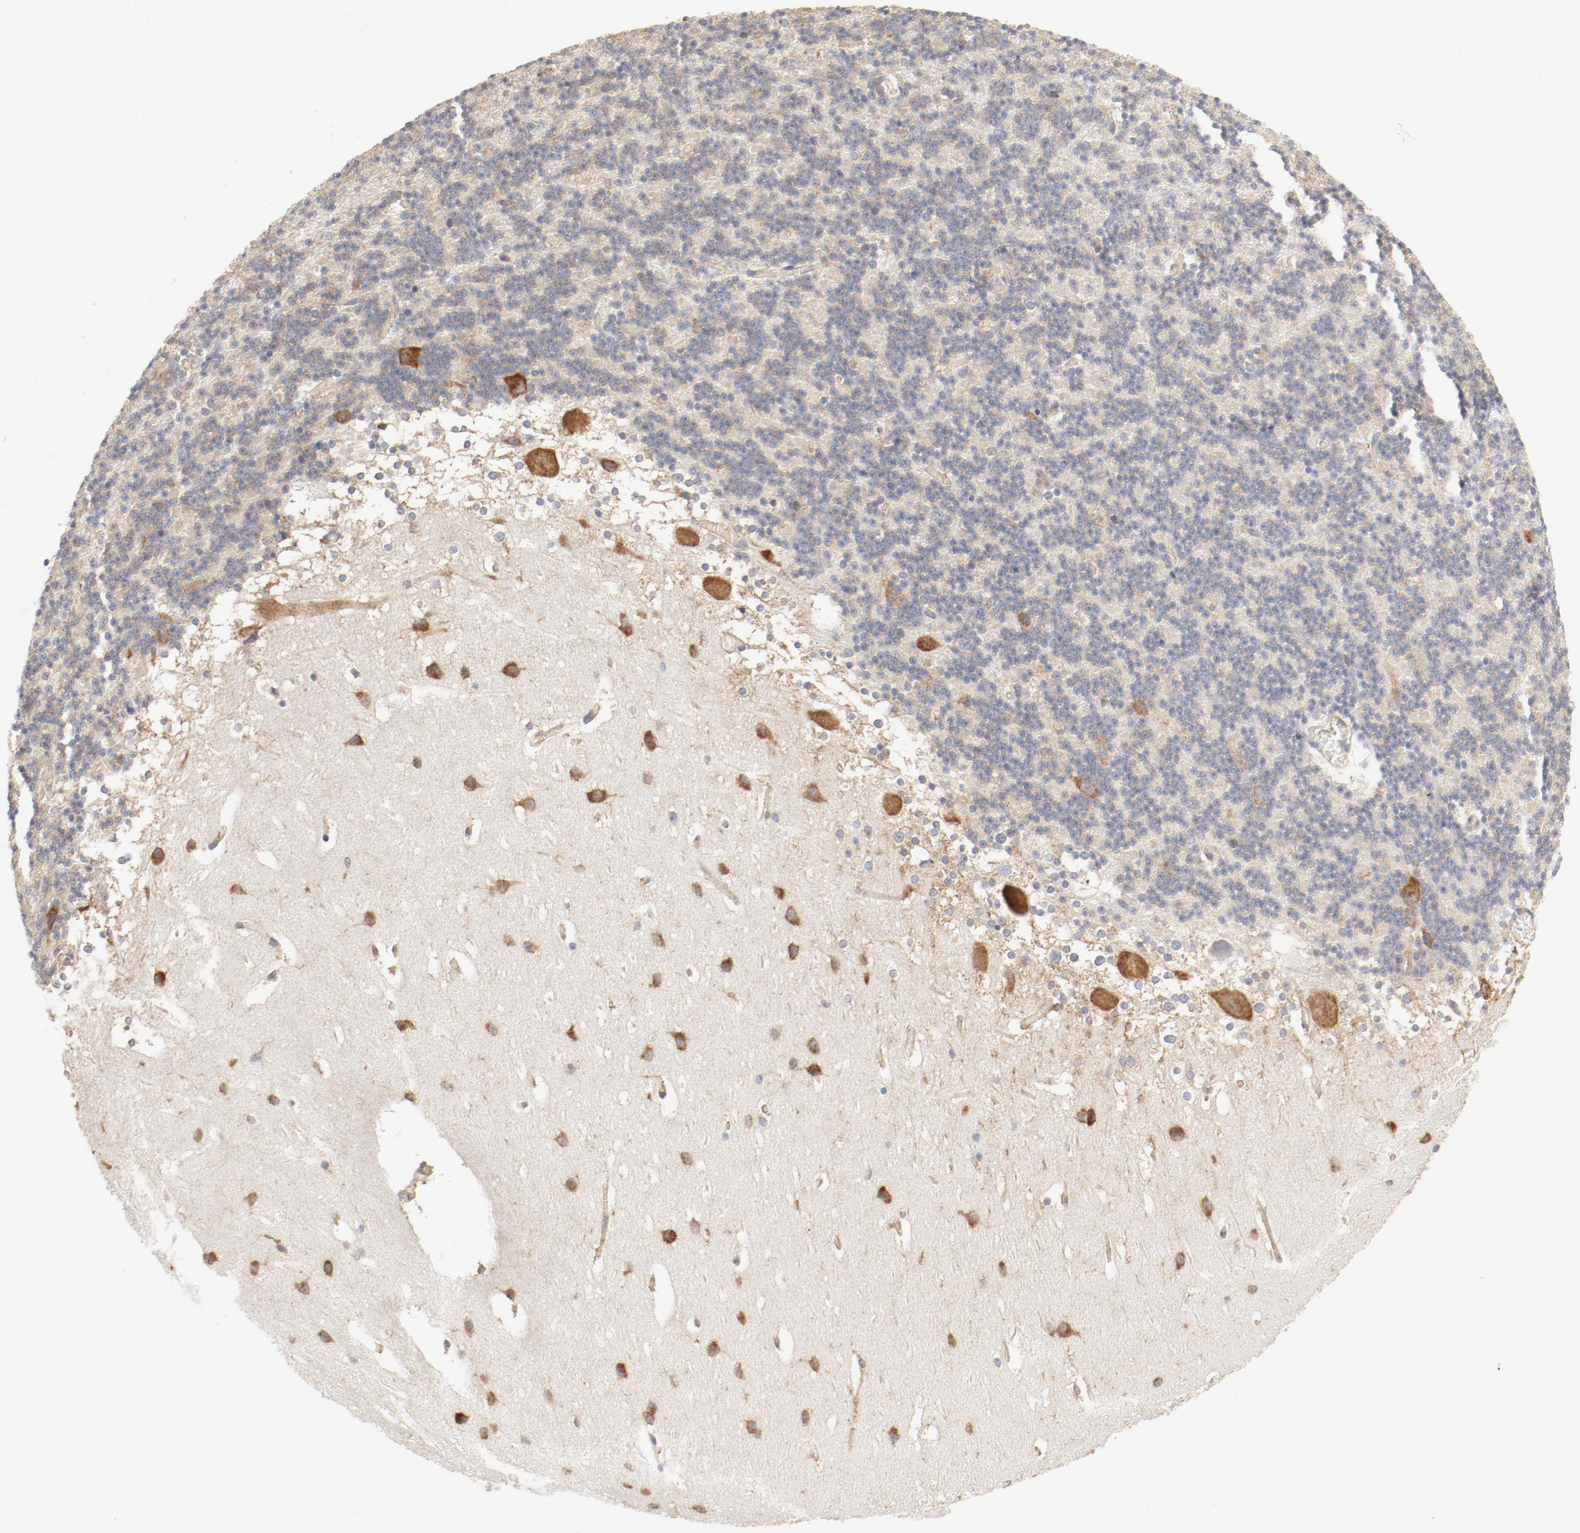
{"staining": {"intensity": "weak", "quantity": ">75%", "location": "cytoplasmic/membranous"}, "tissue": "cerebellum", "cell_type": "Cells in granular layer", "image_type": "normal", "snomed": [{"axis": "morphology", "description": "Normal tissue, NOS"}, {"axis": "topography", "description": "Cerebellum"}], "caption": "The micrograph exhibits a brown stain indicating the presence of a protein in the cytoplasmic/membranous of cells in granular layer in cerebellum.", "gene": "RPS6", "patient": {"sex": "female", "age": 19}}